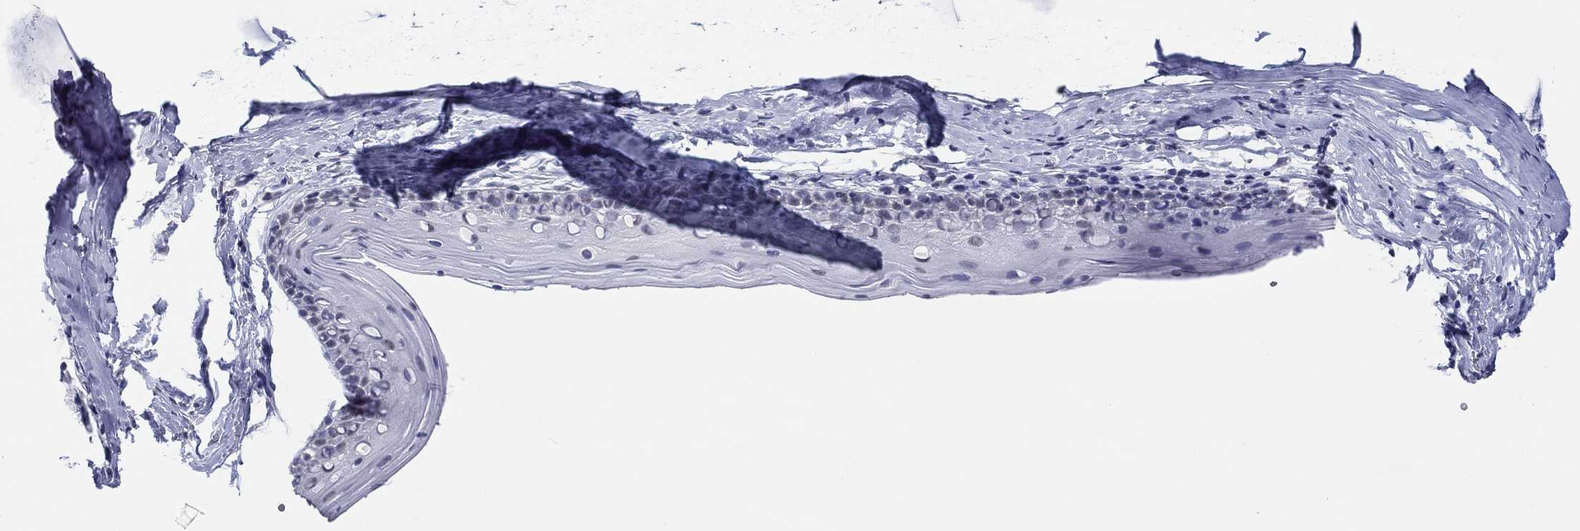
{"staining": {"intensity": "negative", "quantity": "none", "location": "none"}, "tissue": "cervix", "cell_type": "Glandular cells", "image_type": "normal", "snomed": [{"axis": "morphology", "description": "Normal tissue, NOS"}, {"axis": "topography", "description": "Cervix"}], "caption": "Cervix was stained to show a protein in brown. There is no significant expression in glandular cells. (DAB immunohistochemistry (IHC) visualized using brightfield microscopy, high magnification).", "gene": "CRYGD", "patient": {"sex": "female", "age": 40}}